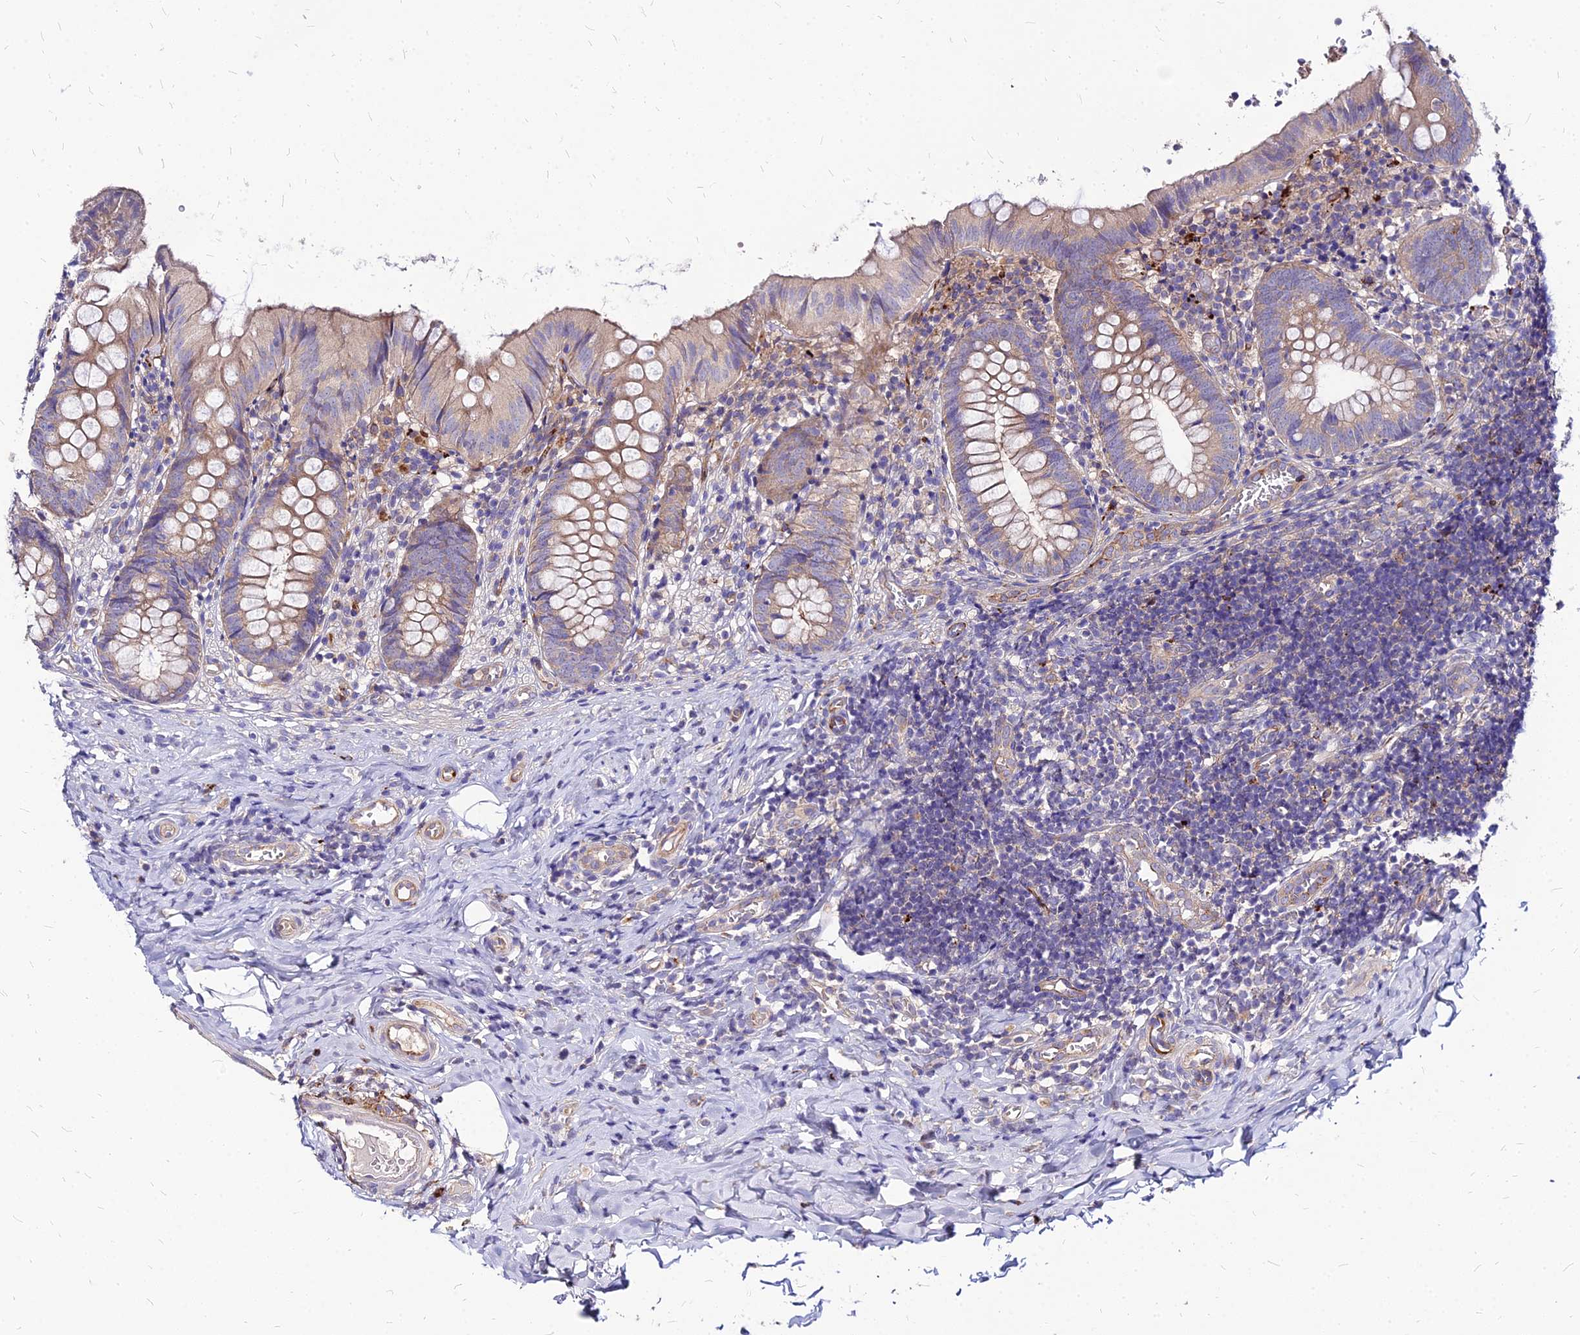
{"staining": {"intensity": "moderate", "quantity": "25%-75%", "location": "cytoplasmic/membranous"}, "tissue": "appendix", "cell_type": "Glandular cells", "image_type": "normal", "snomed": [{"axis": "morphology", "description": "Normal tissue, NOS"}, {"axis": "topography", "description": "Appendix"}], "caption": "Immunohistochemical staining of benign human appendix shows moderate cytoplasmic/membranous protein positivity in approximately 25%-75% of glandular cells.", "gene": "COMMD10", "patient": {"sex": "male", "age": 8}}